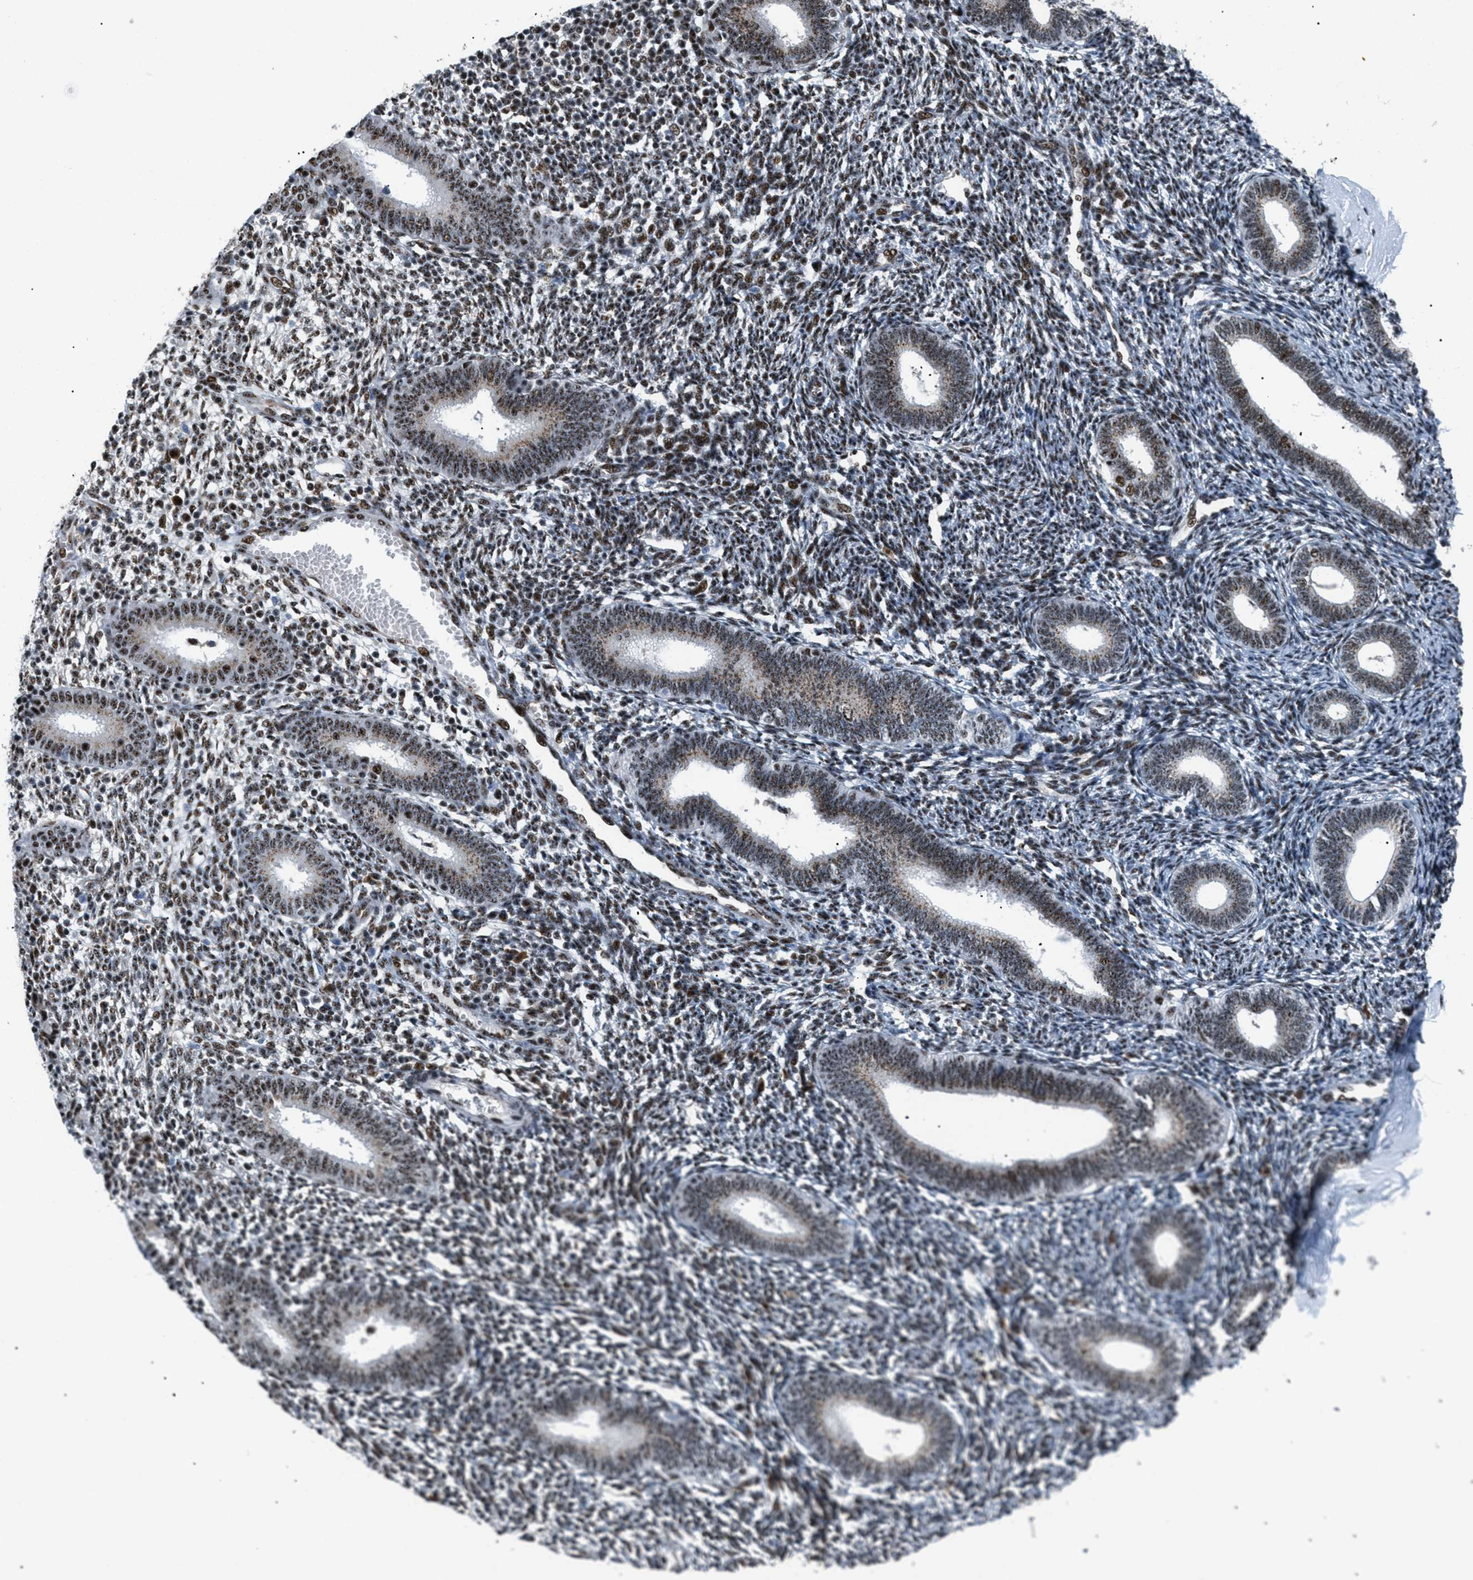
{"staining": {"intensity": "moderate", "quantity": "25%-75%", "location": "nuclear"}, "tissue": "endometrium", "cell_type": "Cells in endometrial stroma", "image_type": "normal", "snomed": [{"axis": "morphology", "description": "Normal tissue, NOS"}, {"axis": "topography", "description": "Endometrium"}], "caption": "Moderate nuclear staining for a protein is seen in about 25%-75% of cells in endometrial stroma of normal endometrium using IHC.", "gene": "CDR2", "patient": {"sex": "female", "age": 41}}